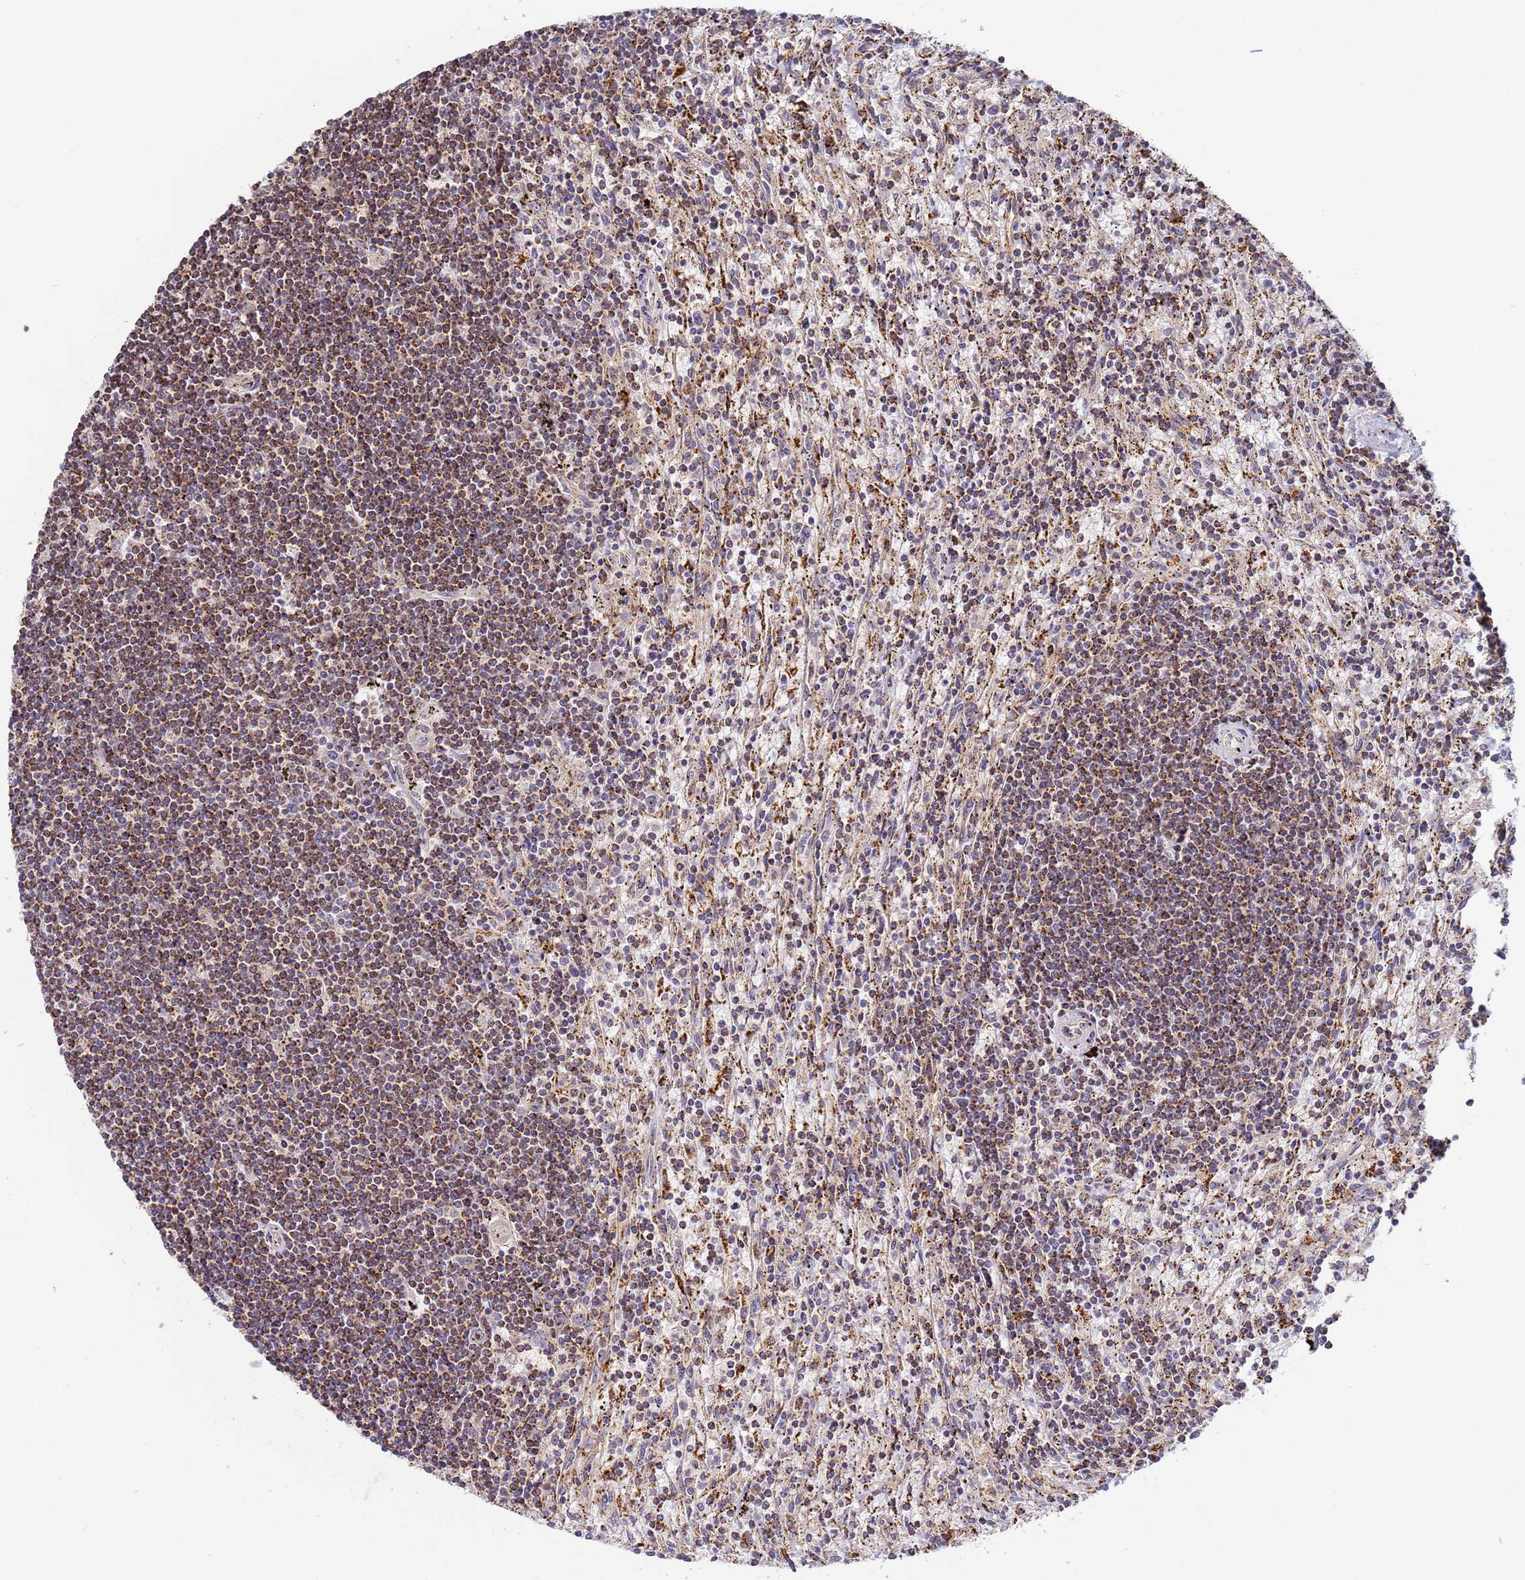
{"staining": {"intensity": "moderate", "quantity": ">75%", "location": "cytoplasmic/membranous"}, "tissue": "lymphoma", "cell_type": "Tumor cells", "image_type": "cancer", "snomed": [{"axis": "morphology", "description": "Malignant lymphoma, non-Hodgkin's type, Low grade"}, {"axis": "topography", "description": "Spleen"}], "caption": "This is an image of immunohistochemistry (IHC) staining of low-grade malignant lymphoma, non-Hodgkin's type, which shows moderate staining in the cytoplasmic/membranous of tumor cells.", "gene": "FRG2C", "patient": {"sex": "male", "age": 76}}